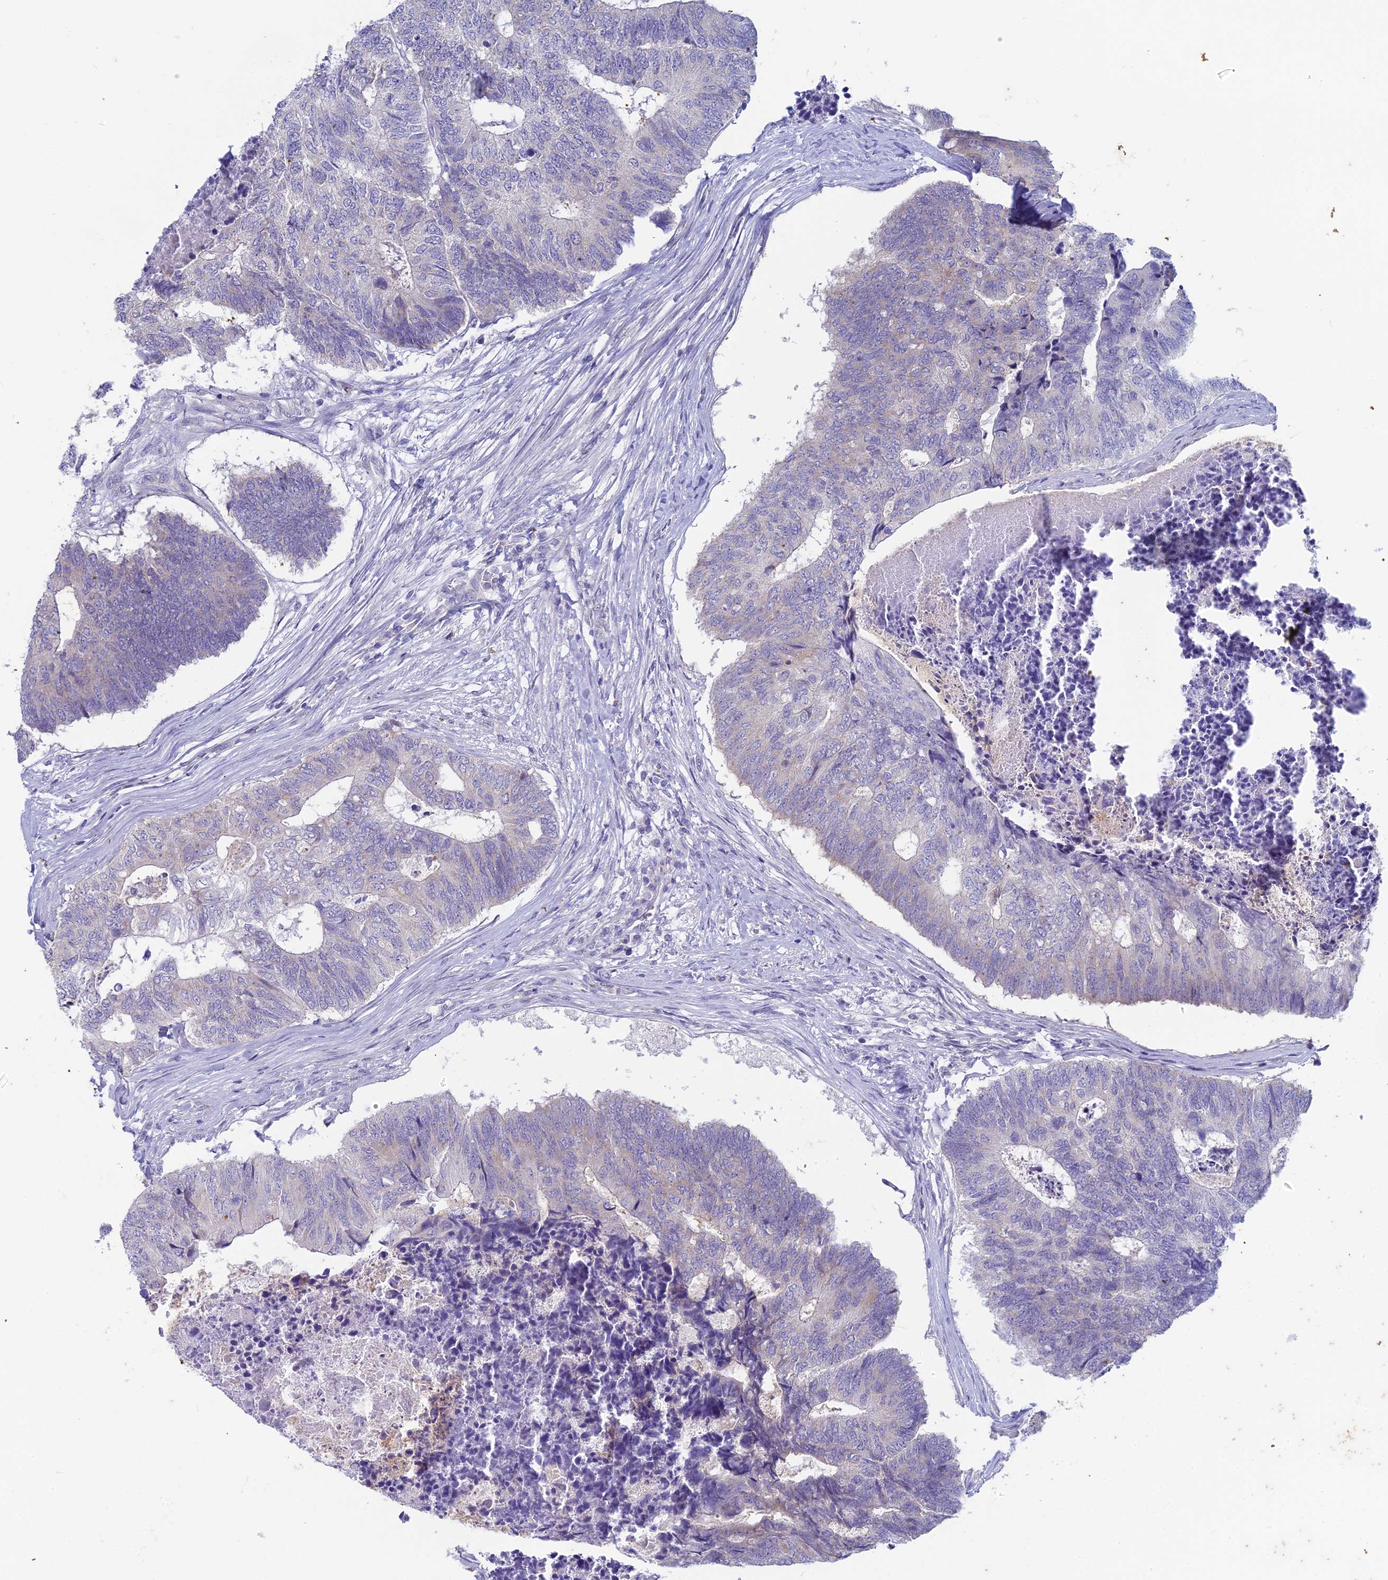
{"staining": {"intensity": "negative", "quantity": "none", "location": "none"}, "tissue": "colorectal cancer", "cell_type": "Tumor cells", "image_type": "cancer", "snomed": [{"axis": "morphology", "description": "Adenocarcinoma, NOS"}, {"axis": "topography", "description": "Colon"}], "caption": "IHC photomicrograph of human adenocarcinoma (colorectal) stained for a protein (brown), which exhibits no staining in tumor cells.", "gene": "EEF2KMT", "patient": {"sex": "female", "age": 67}}